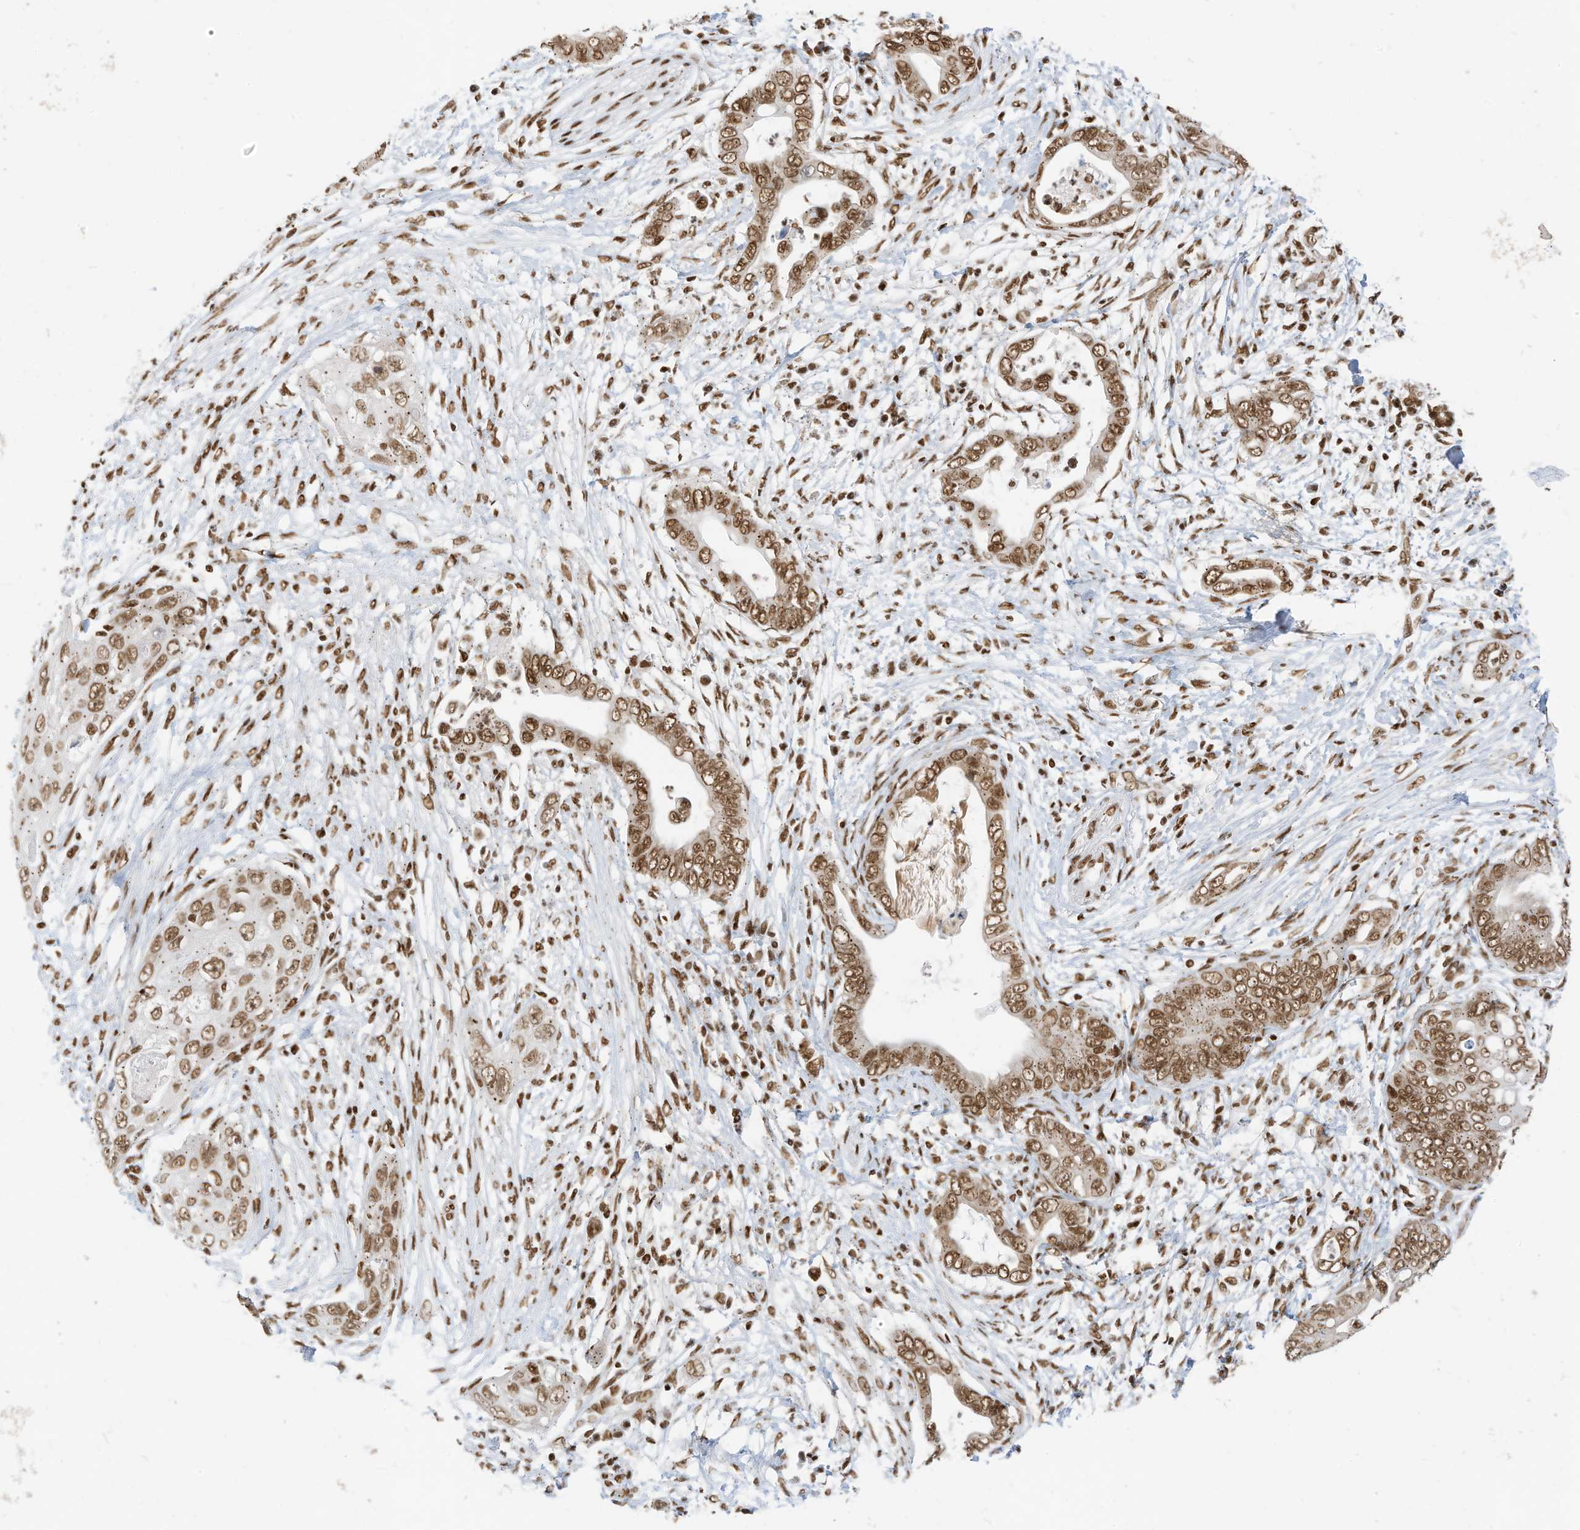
{"staining": {"intensity": "moderate", "quantity": ">75%", "location": "nuclear"}, "tissue": "pancreatic cancer", "cell_type": "Tumor cells", "image_type": "cancer", "snomed": [{"axis": "morphology", "description": "Adenocarcinoma, NOS"}, {"axis": "topography", "description": "Pancreas"}], "caption": "Protein expression analysis of pancreatic cancer (adenocarcinoma) demonstrates moderate nuclear expression in approximately >75% of tumor cells.", "gene": "SMARCA2", "patient": {"sex": "male", "age": 75}}